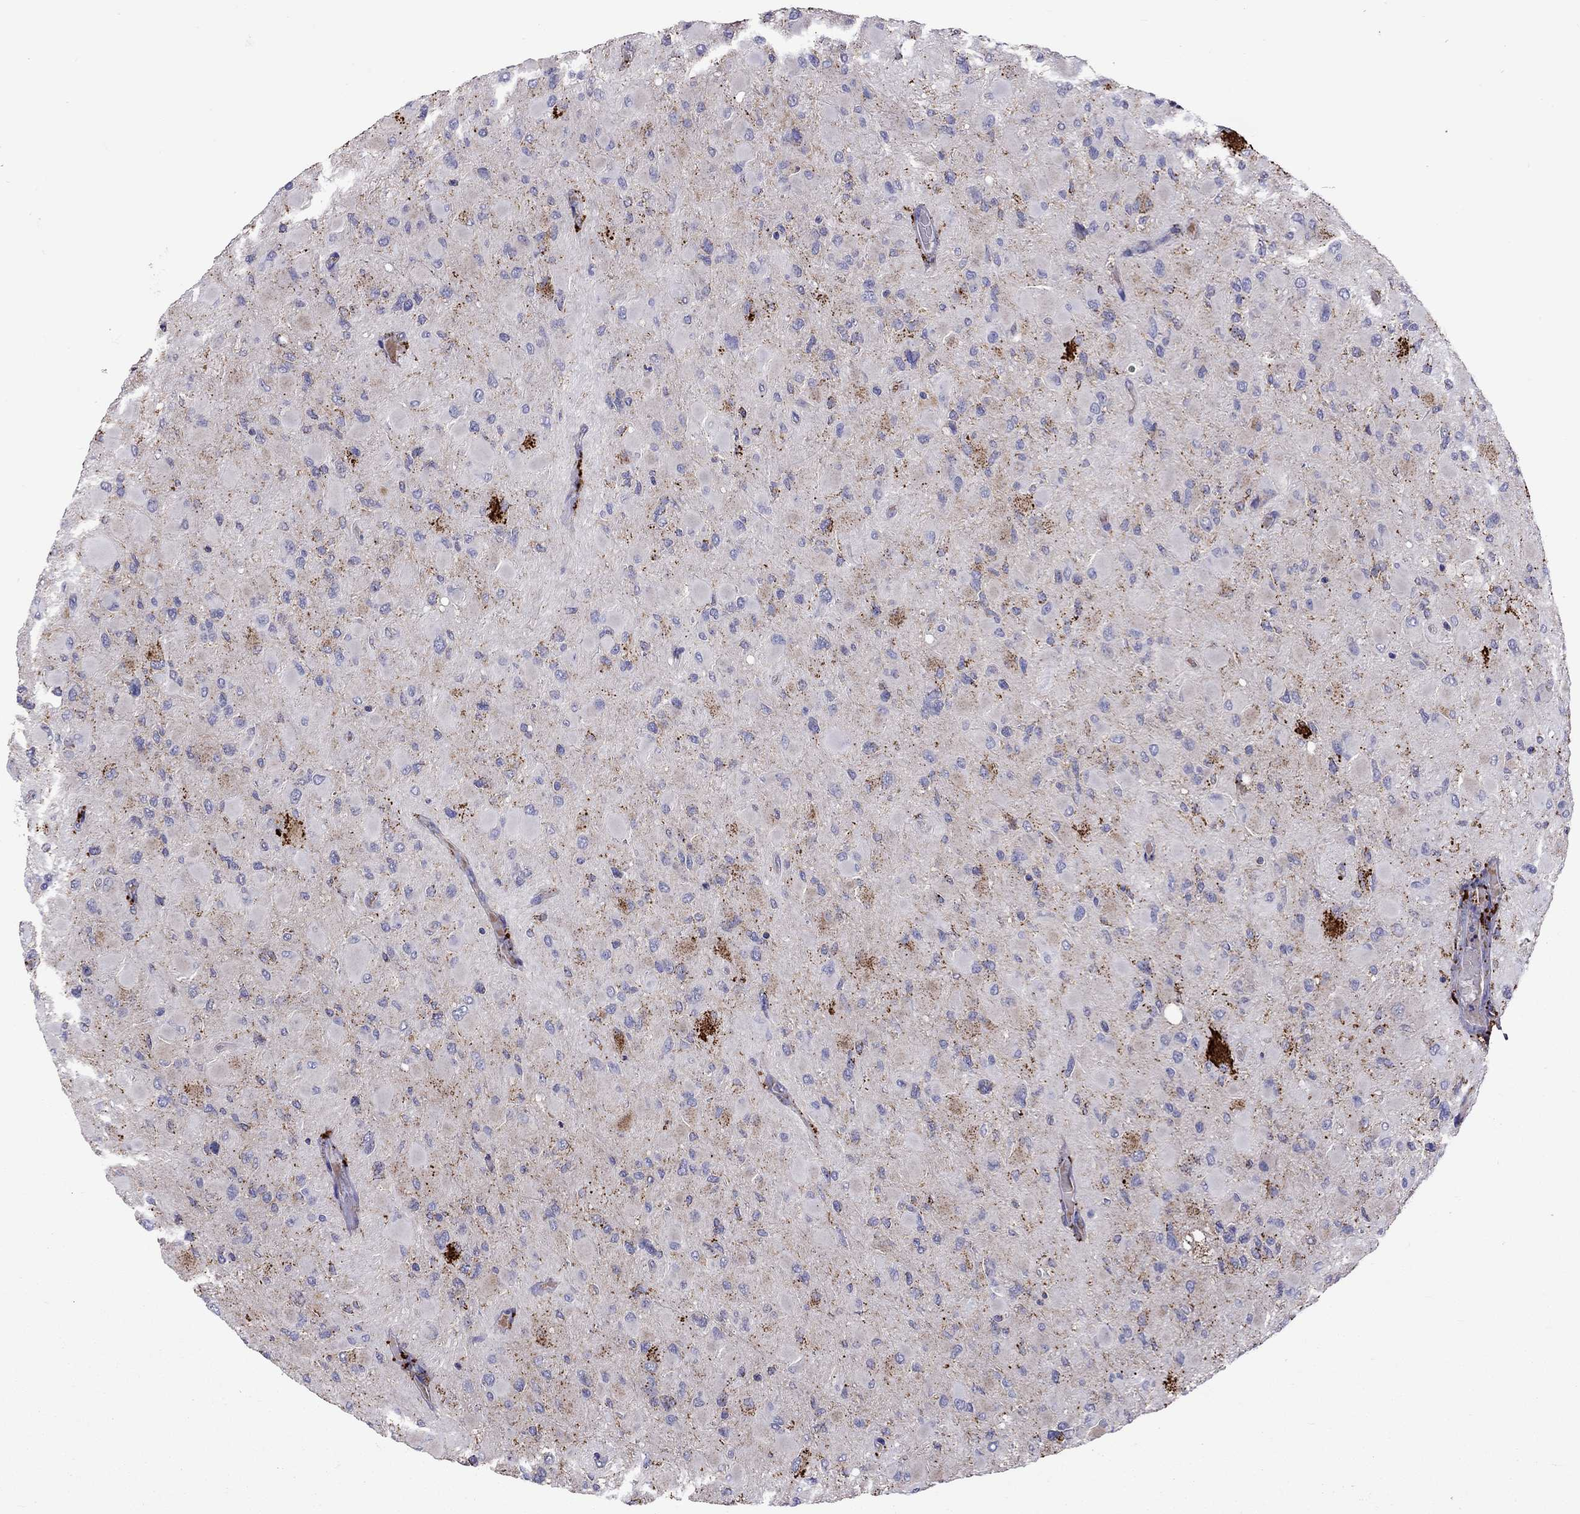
{"staining": {"intensity": "negative", "quantity": "none", "location": "none"}, "tissue": "glioma", "cell_type": "Tumor cells", "image_type": "cancer", "snomed": [{"axis": "morphology", "description": "Glioma, malignant, High grade"}, {"axis": "topography", "description": "Cerebral cortex"}], "caption": "IHC of glioma demonstrates no staining in tumor cells.", "gene": "SERPINA3", "patient": {"sex": "female", "age": 36}}